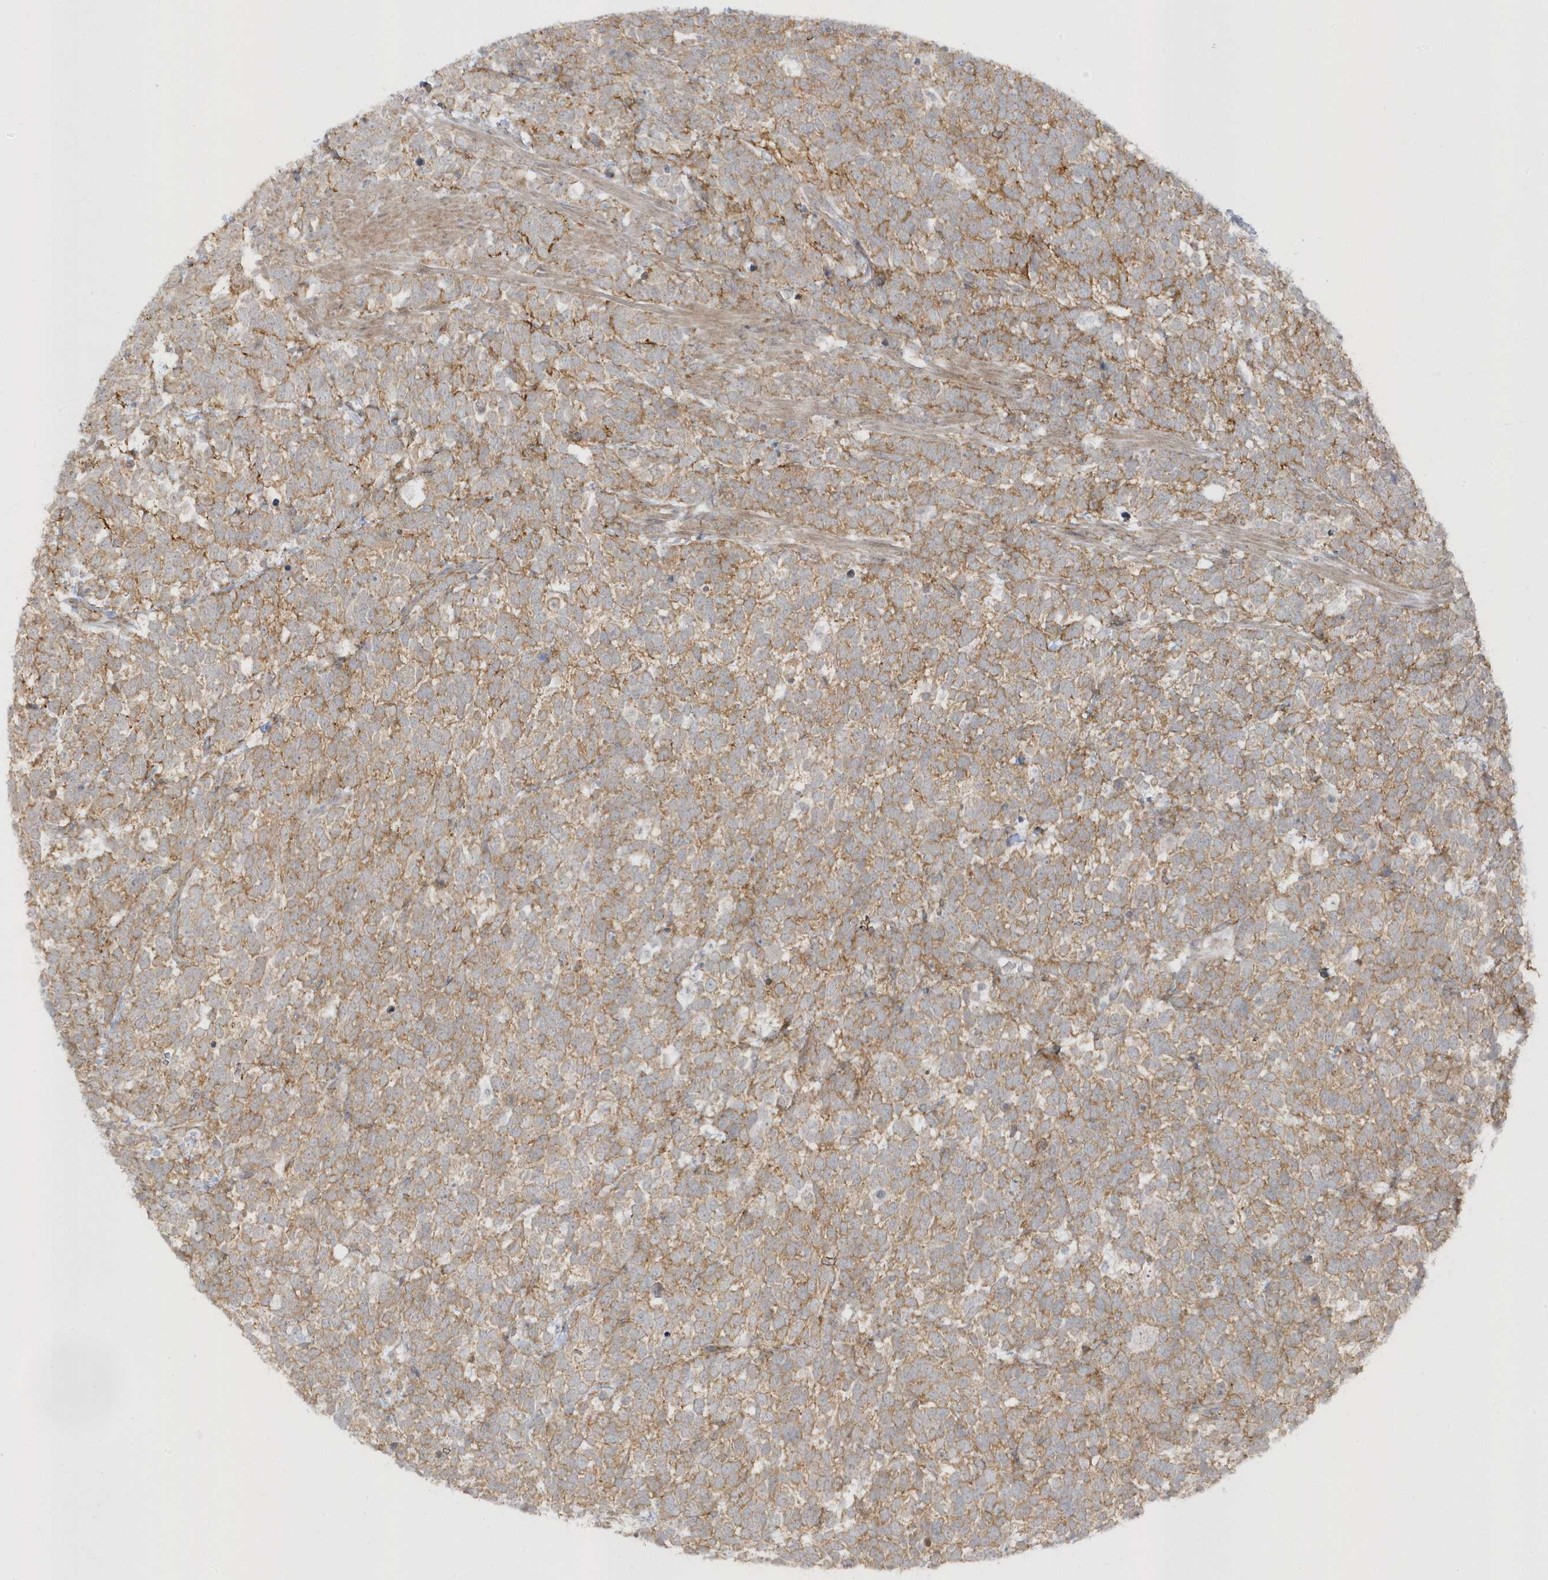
{"staining": {"intensity": "moderate", "quantity": ">75%", "location": "cytoplasmic/membranous"}, "tissue": "urothelial cancer", "cell_type": "Tumor cells", "image_type": "cancer", "snomed": [{"axis": "morphology", "description": "Urothelial carcinoma, High grade"}, {"axis": "topography", "description": "Urinary bladder"}], "caption": "A micrograph showing moderate cytoplasmic/membranous positivity in approximately >75% of tumor cells in urothelial cancer, as visualized by brown immunohistochemical staining.", "gene": "PARD3B", "patient": {"sex": "female", "age": 82}}